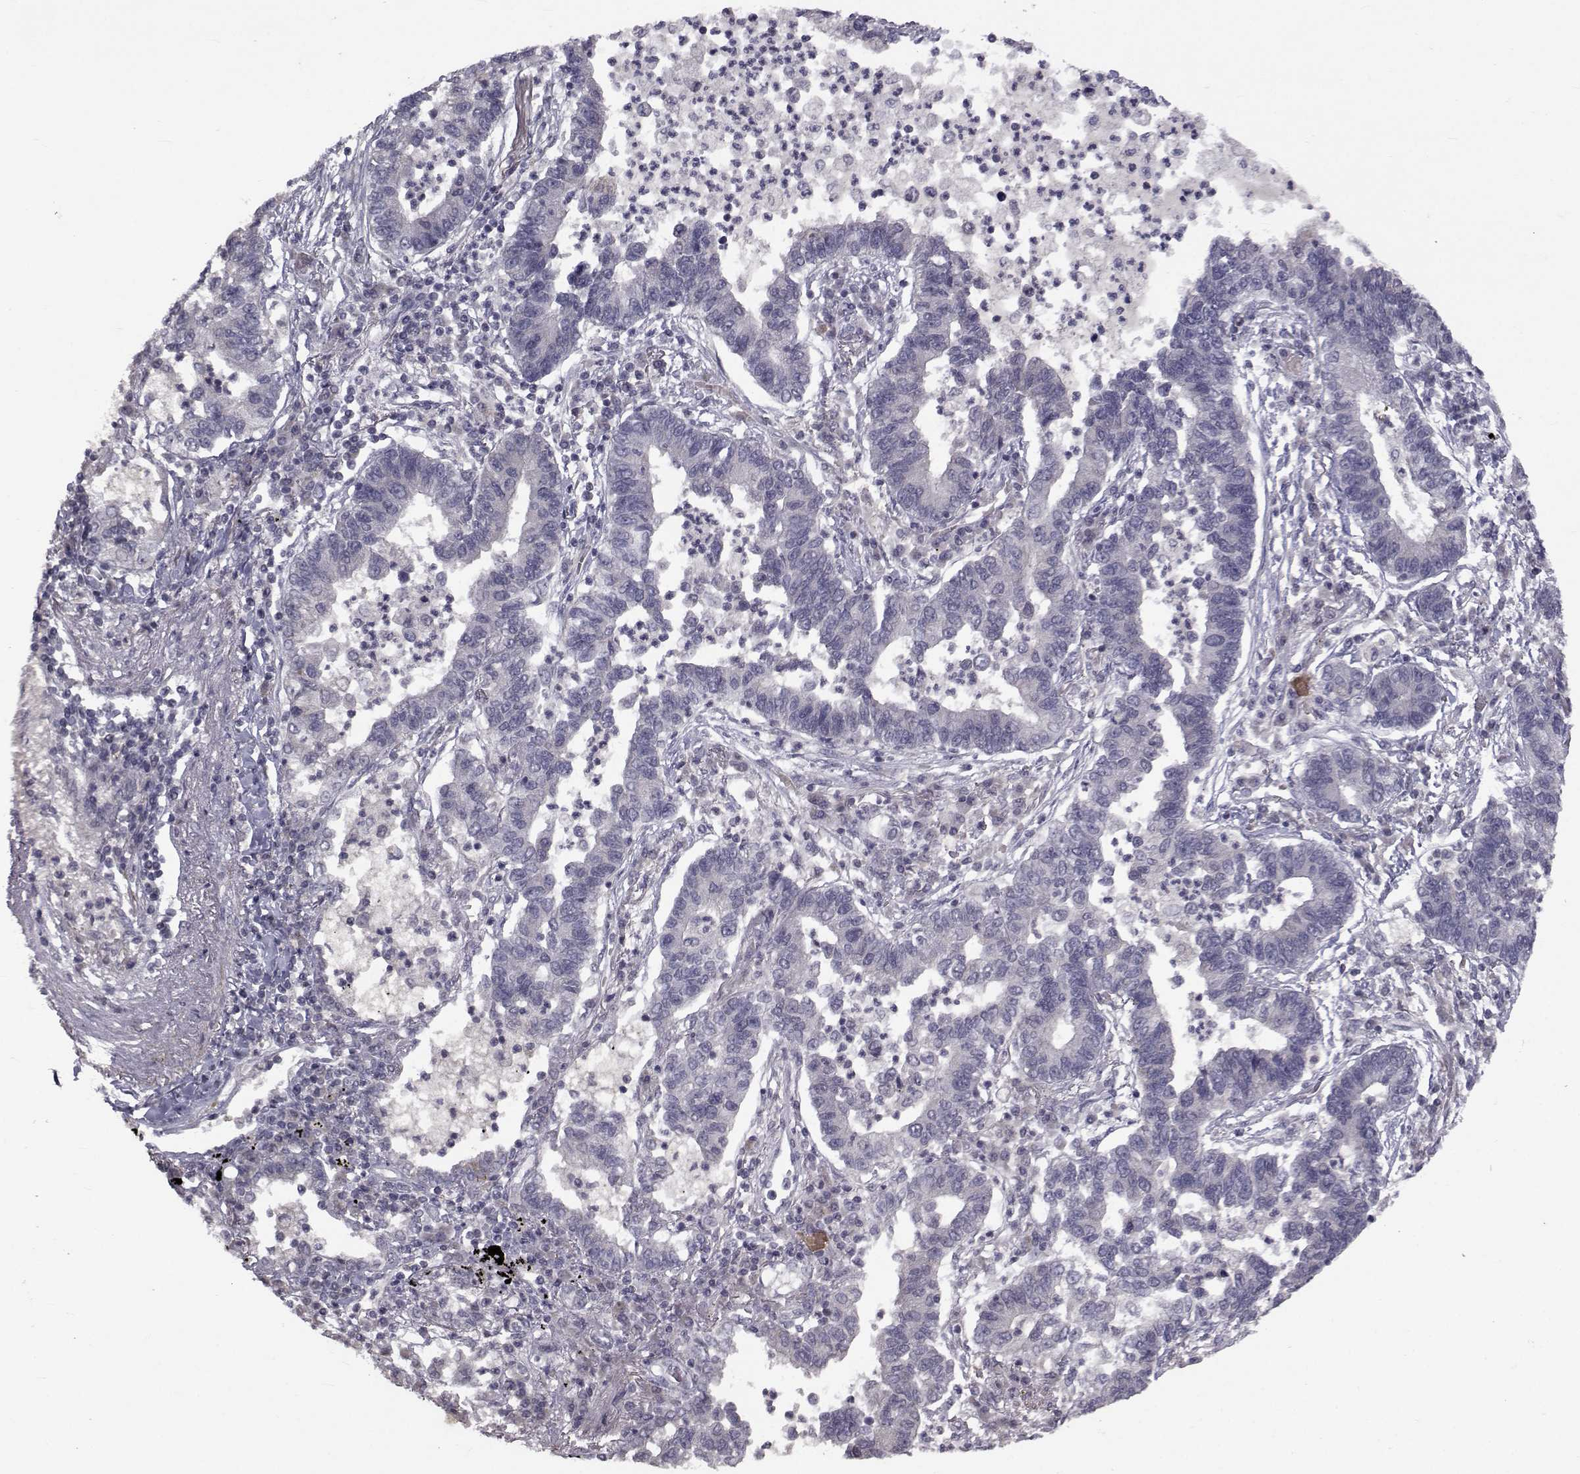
{"staining": {"intensity": "negative", "quantity": "none", "location": "none"}, "tissue": "lung cancer", "cell_type": "Tumor cells", "image_type": "cancer", "snomed": [{"axis": "morphology", "description": "Adenocarcinoma, NOS"}, {"axis": "topography", "description": "Lung"}], "caption": "Lung cancer was stained to show a protein in brown. There is no significant staining in tumor cells.", "gene": "FDXR", "patient": {"sex": "female", "age": 57}}